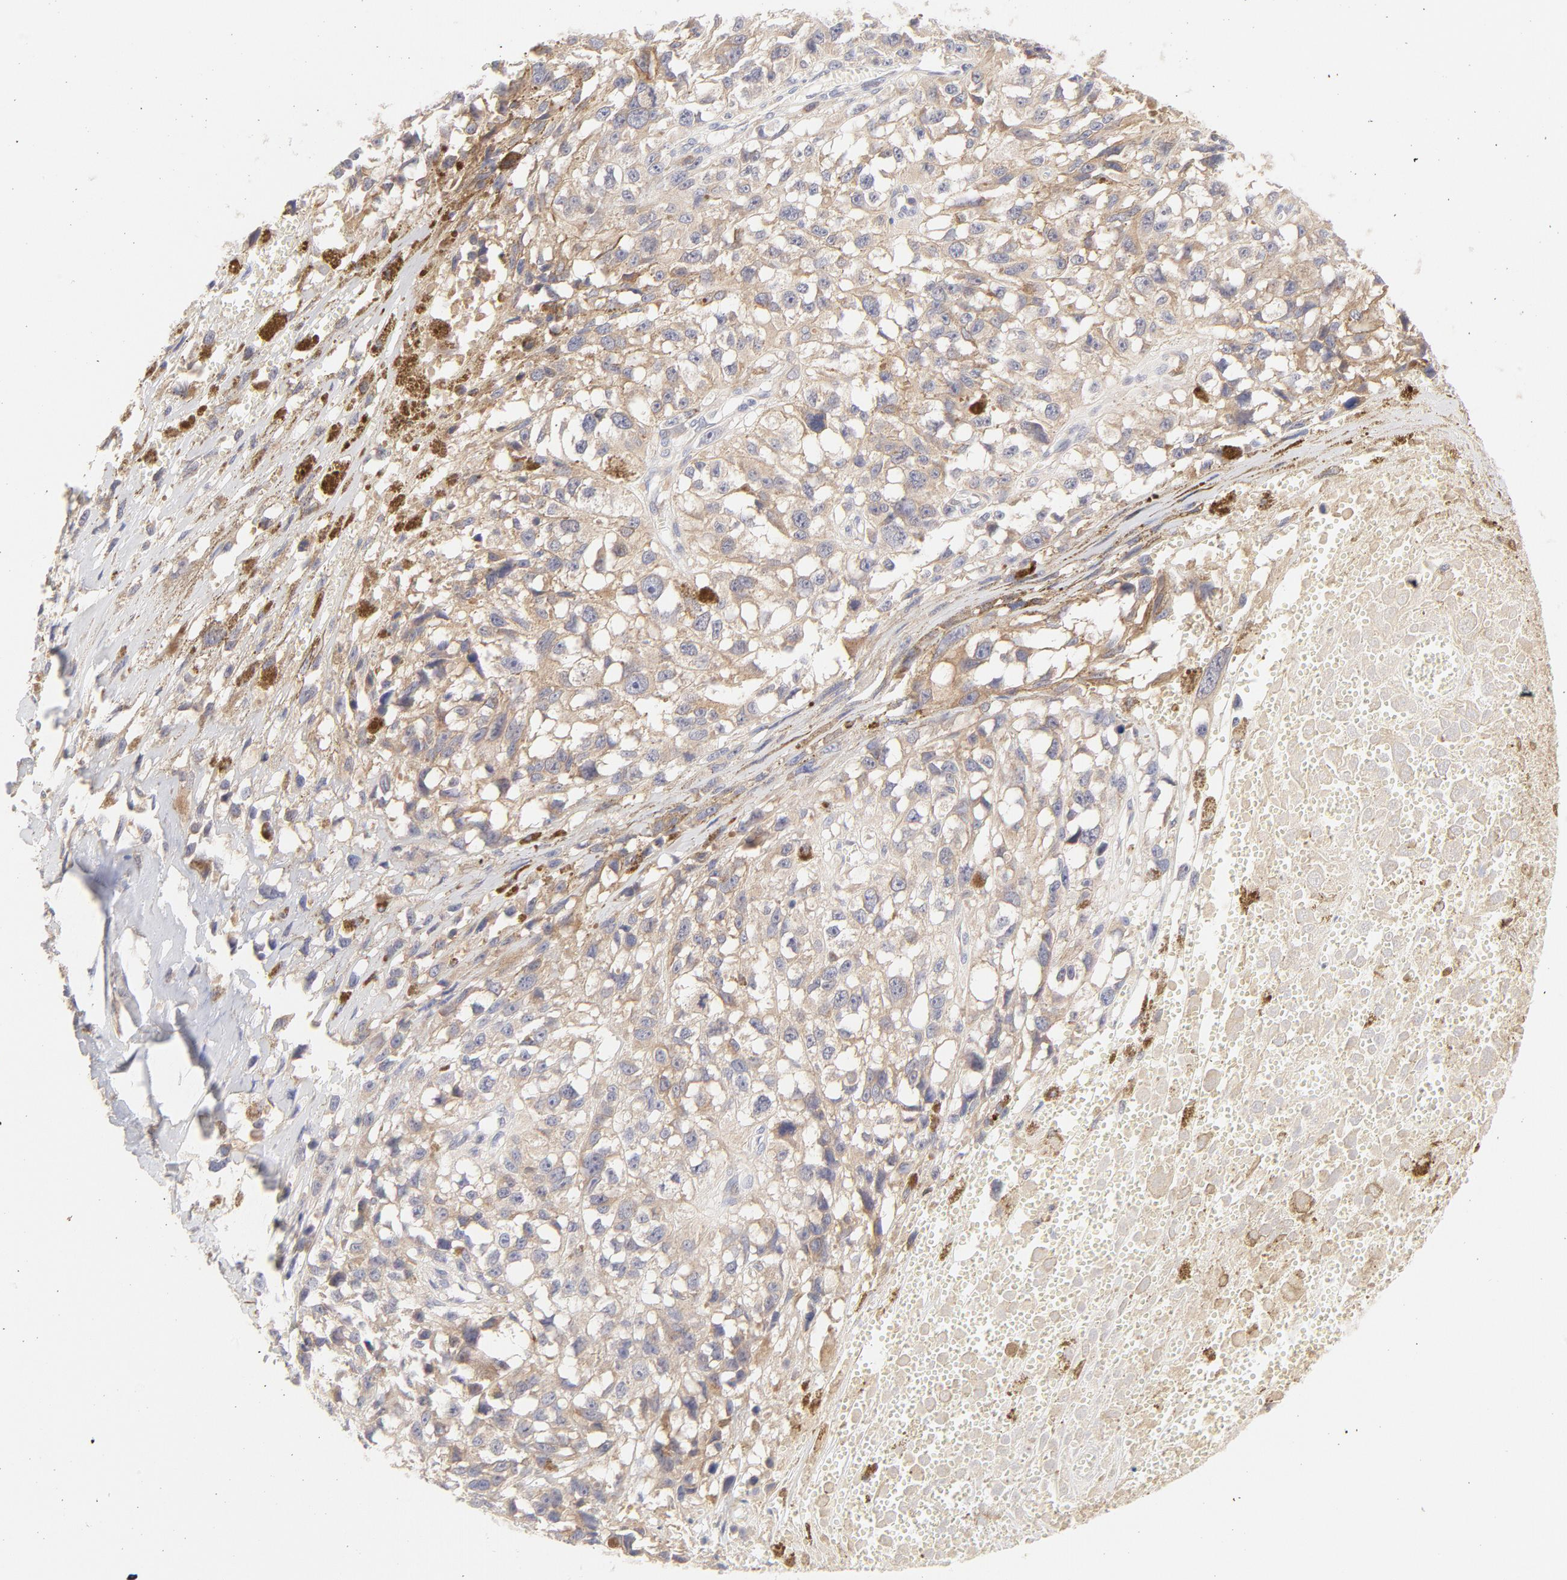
{"staining": {"intensity": "moderate", "quantity": ">75%", "location": "cytoplasmic/membranous"}, "tissue": "melanoma", "cell_type": "Tumor cells", "image_type": "cancer", "snomed": [{"axis": "morphology", "description": "Malignant melanoma, Metastatic site"}, {"axis": "topography", "description": "Lymph node"}], "caption": "A brown stain shows moderate cytoplasmic/membranous expression of a protein in human melanoma tumor cells. (IHC, brightfield microscopy, high magnification).", "gene": "RPS6KA1", "patient": {"sex": "male", "age": 59}}